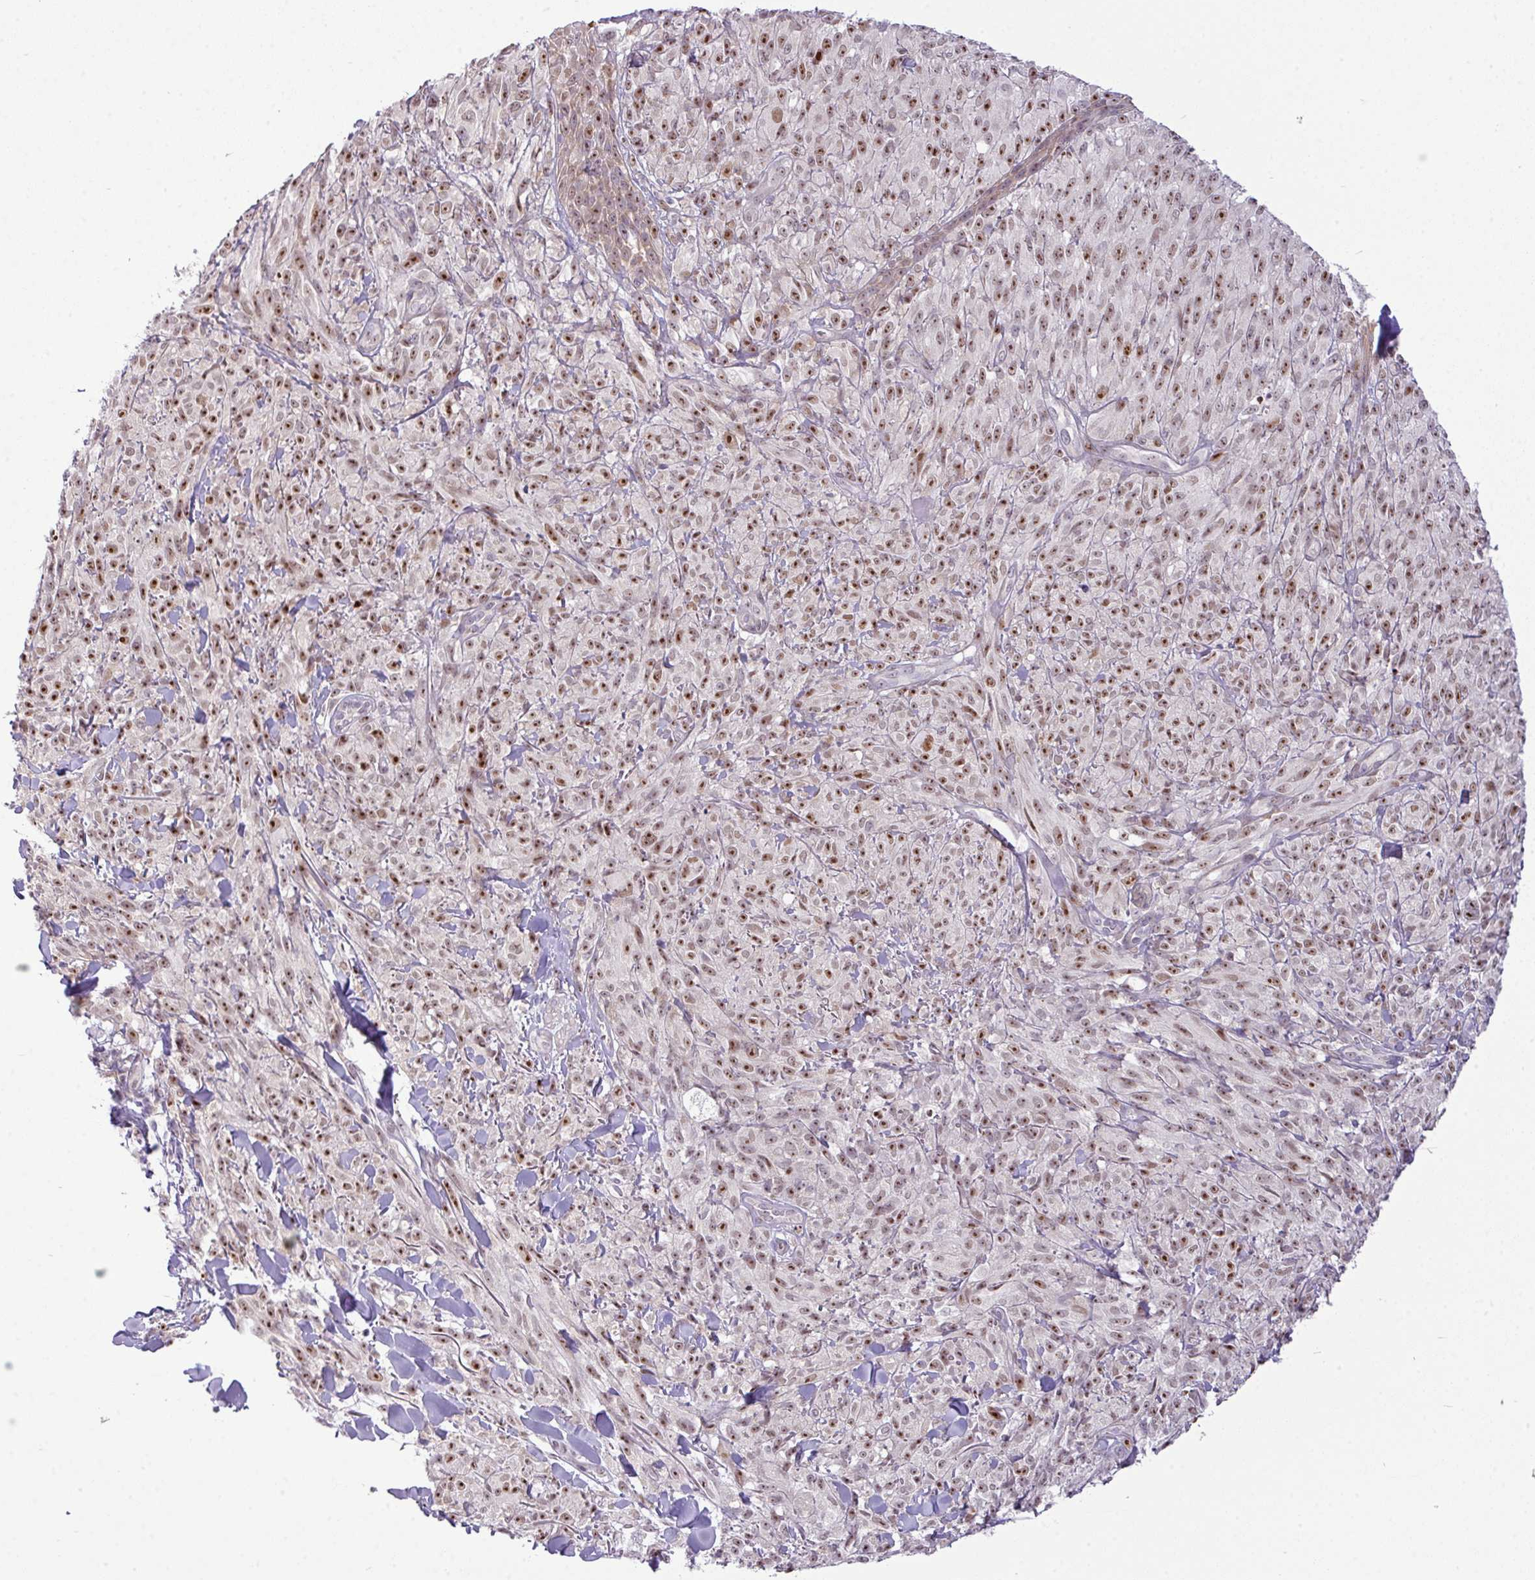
{"staining": {"intensity": "strong", "quantity": ">75%", "location": "nuclear"}, "tissue": "melanoma", "cell_type": "Tumor cells", "image_type": "cancer", "snomed": [{"axis": "morphology", "description": "Malignant melanoma, NOS"}, {"axis": "topography", "description": "Skin of upper arm"}], "caption": "Human melanoma stained with a brown dye shows strong nuclear positive positivity in approximately >75% of tumor cells.", "gene": "MAK16", "patient": {"sex": "female", "age": 65}}